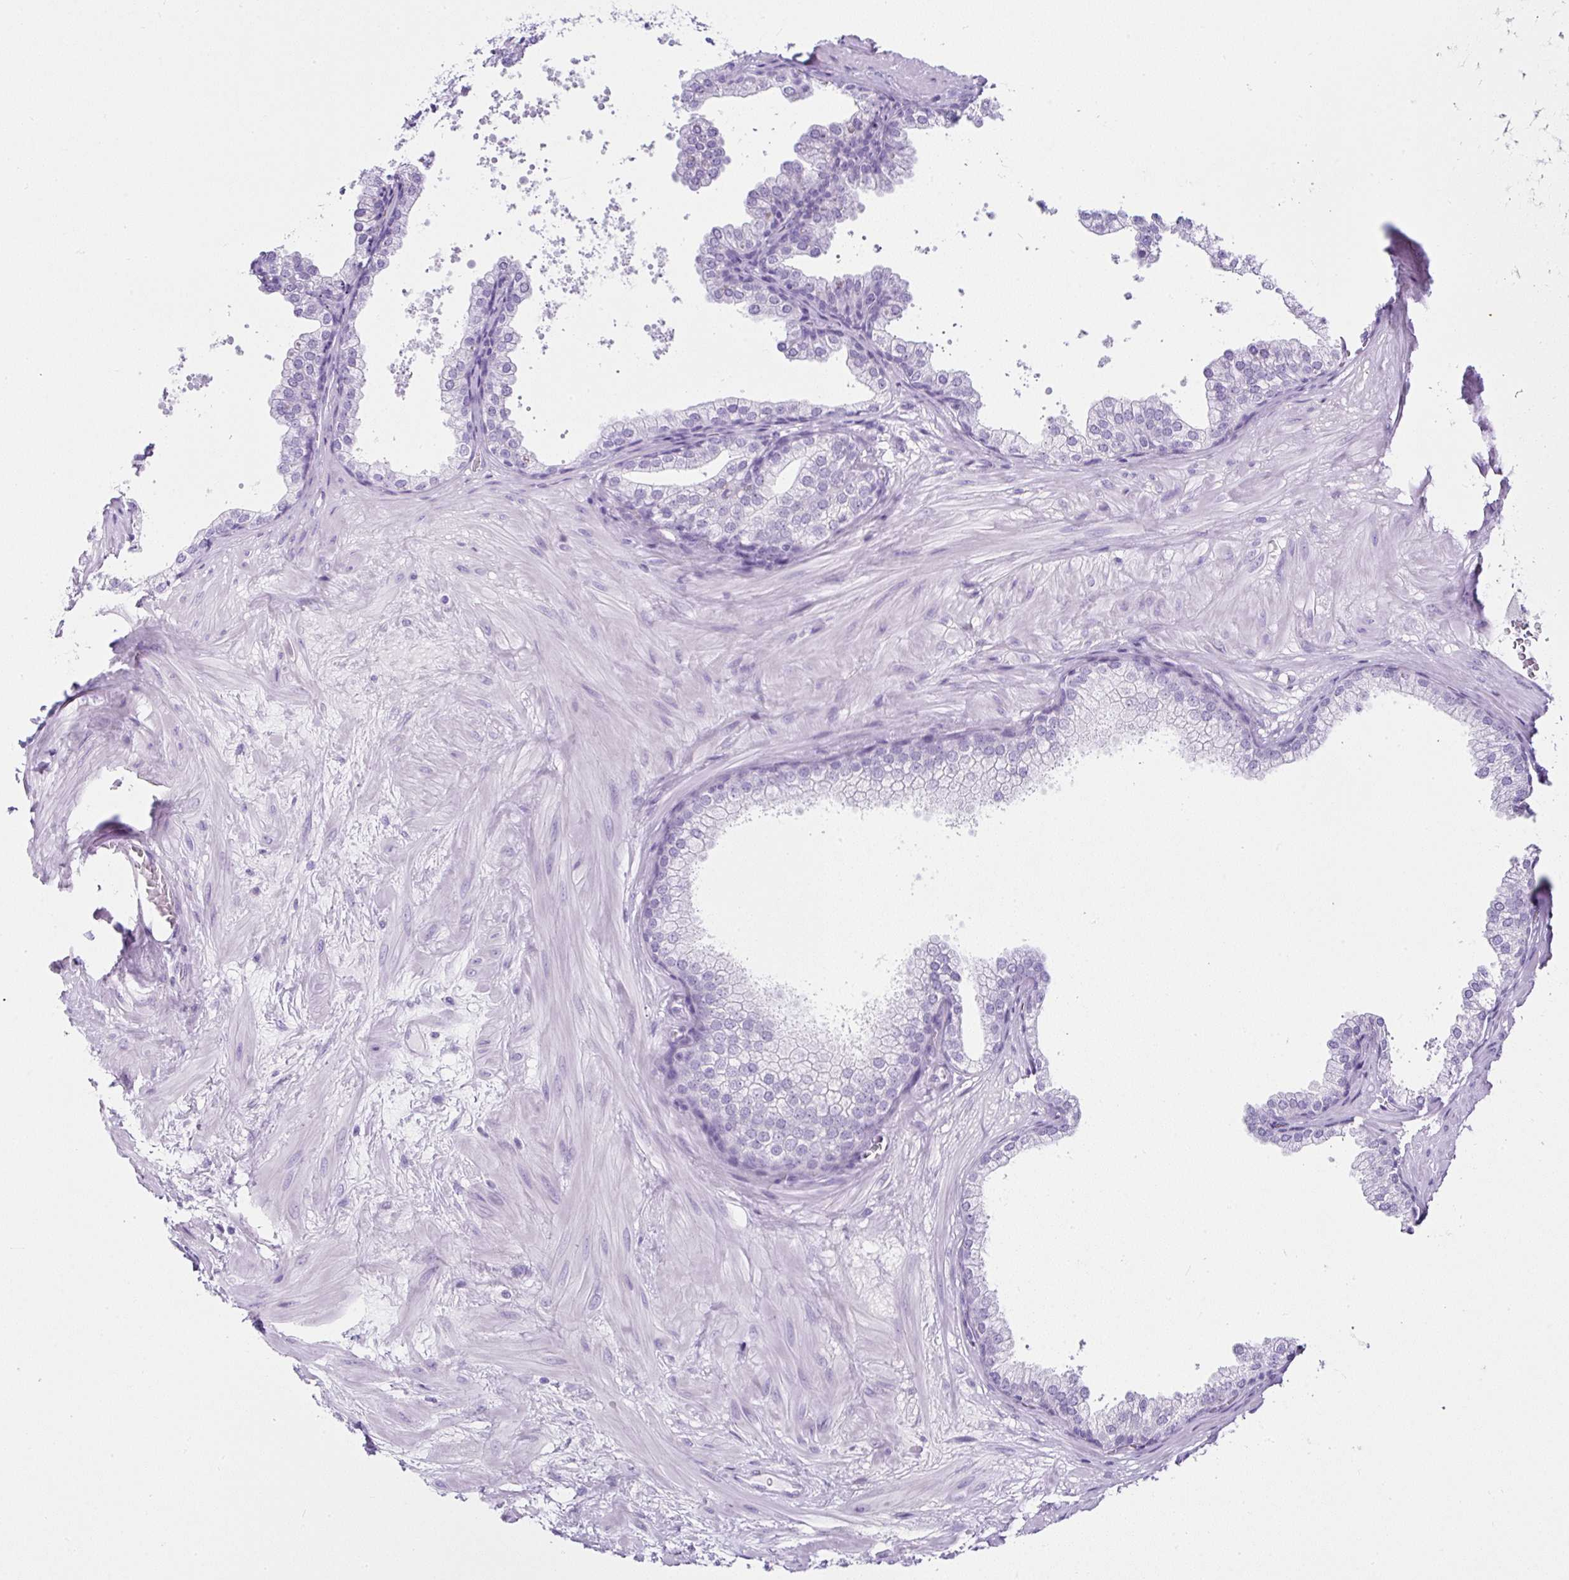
{"staining": {"intensity": "negative", "quantity": "none", "location": "none"}, "tissue": "prostate", "cell_type": "Glandular cells", "image_type": "normal", "snomed": [{"axis": "morphology", "description": "Normal tissue, NOS"}, {"axis": "topography", "description": "Prostate"}], "caption": "High magnification brightfield microscopy of normal prostate stained with DAB (3,3'-diaminobenzidine) (brown) and counterstained with hematoxylin (blue): glandular cells show no significant staining.", "gene": "SERPINB3", "patient": {"sex": "male", "age": 37}}